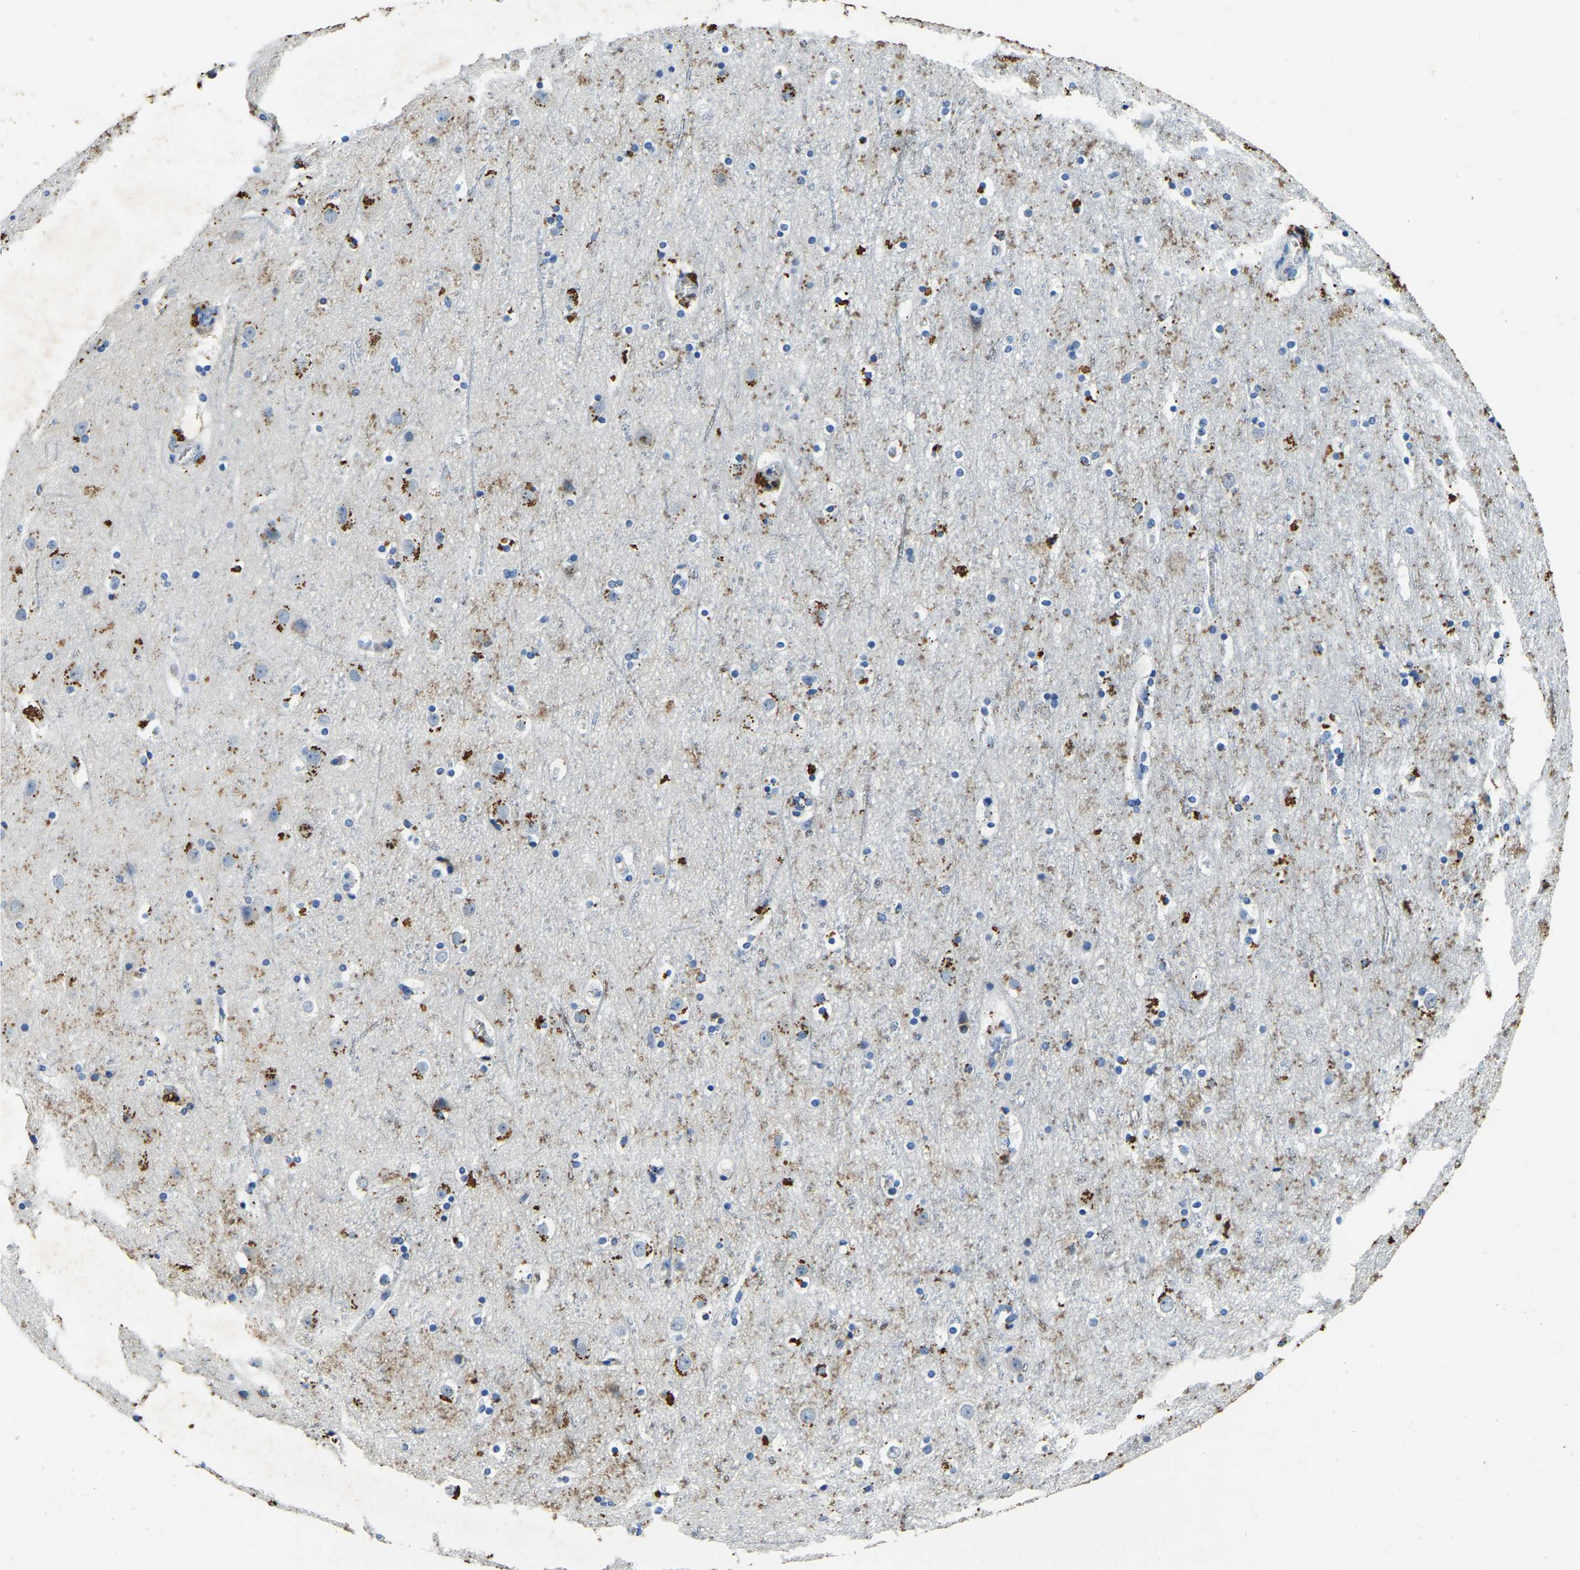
{"staining": {"intensity": "negative", "quantity": "none", "location": "none"}, "tissue": "cerebral cortex", "cell_type": "Endothelial cells", "image_type": "normal", "snomed": [{"axis": "morphology", "description": "Normal tissue, NOS"}, {"axis": "topography", "description": "Cerebral cortex"}], "caption": "The immunohistochemistry (IHC) histopathology image has no significant positivity in endothelial cells of cerebral cortex.", "gene": "UBN2", "patient": {"sex": "male", "age": 45}}